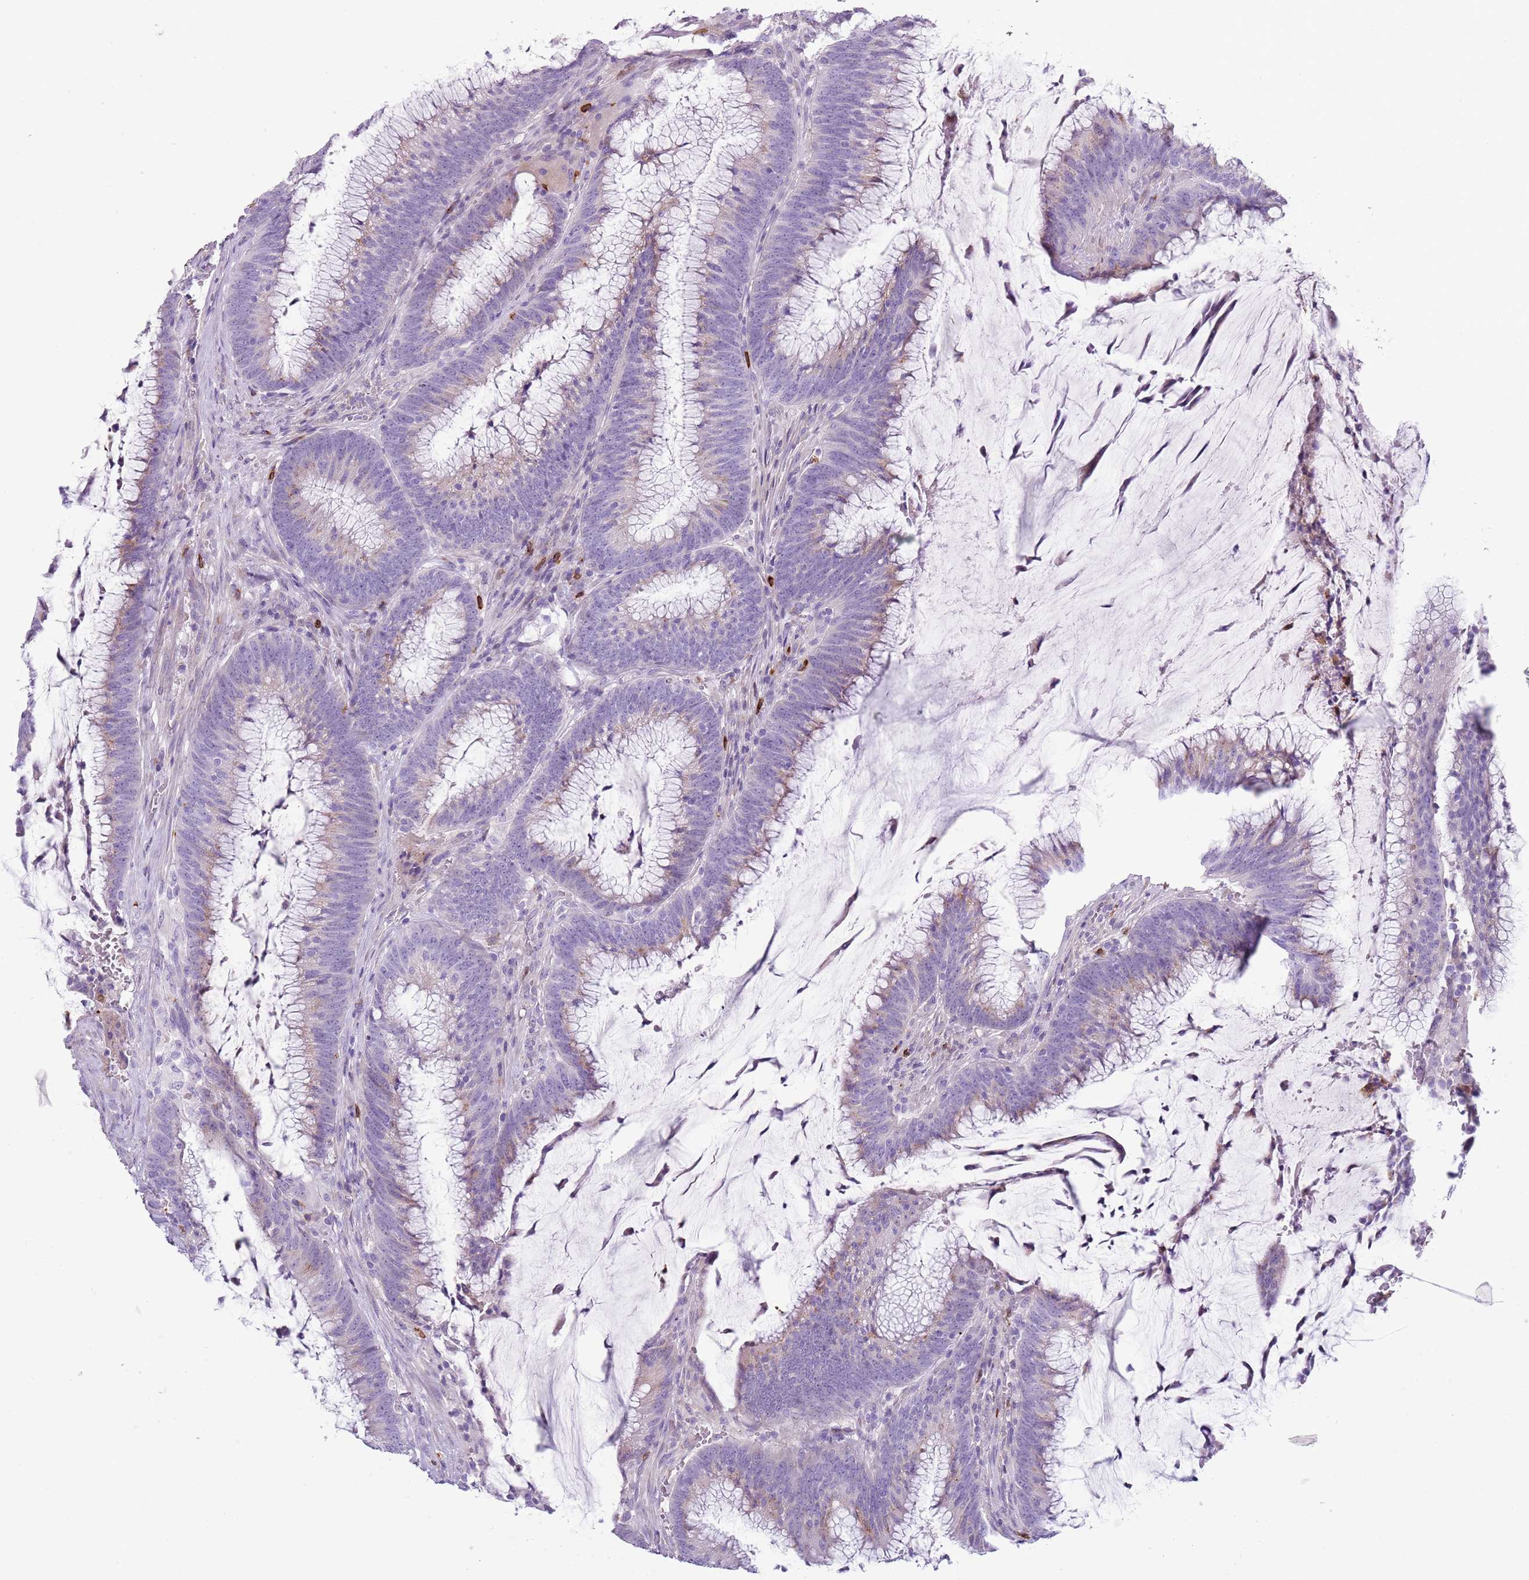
{"staining": {"intensity": "negative", "quantity": "none", "location": "none"}, "tissue": "colorectal cancer", "cell_type": "Tumor cells", "image_type": "cancer", "snomed": [{"axis": "morphology", "description": "Adenocarcinoma, NOS"}, {"axis": "topography", "description": "Rectum"}], "caption": "Colorectal adenocarcinoma was stained to show a protein in brown. There is no significant staining in tumor cells. (Immunohistochemistry (ihc), brightfield microscopy, high magnification).", "gene": "CD177", "patient": {"sex": "female", "age": 77}}